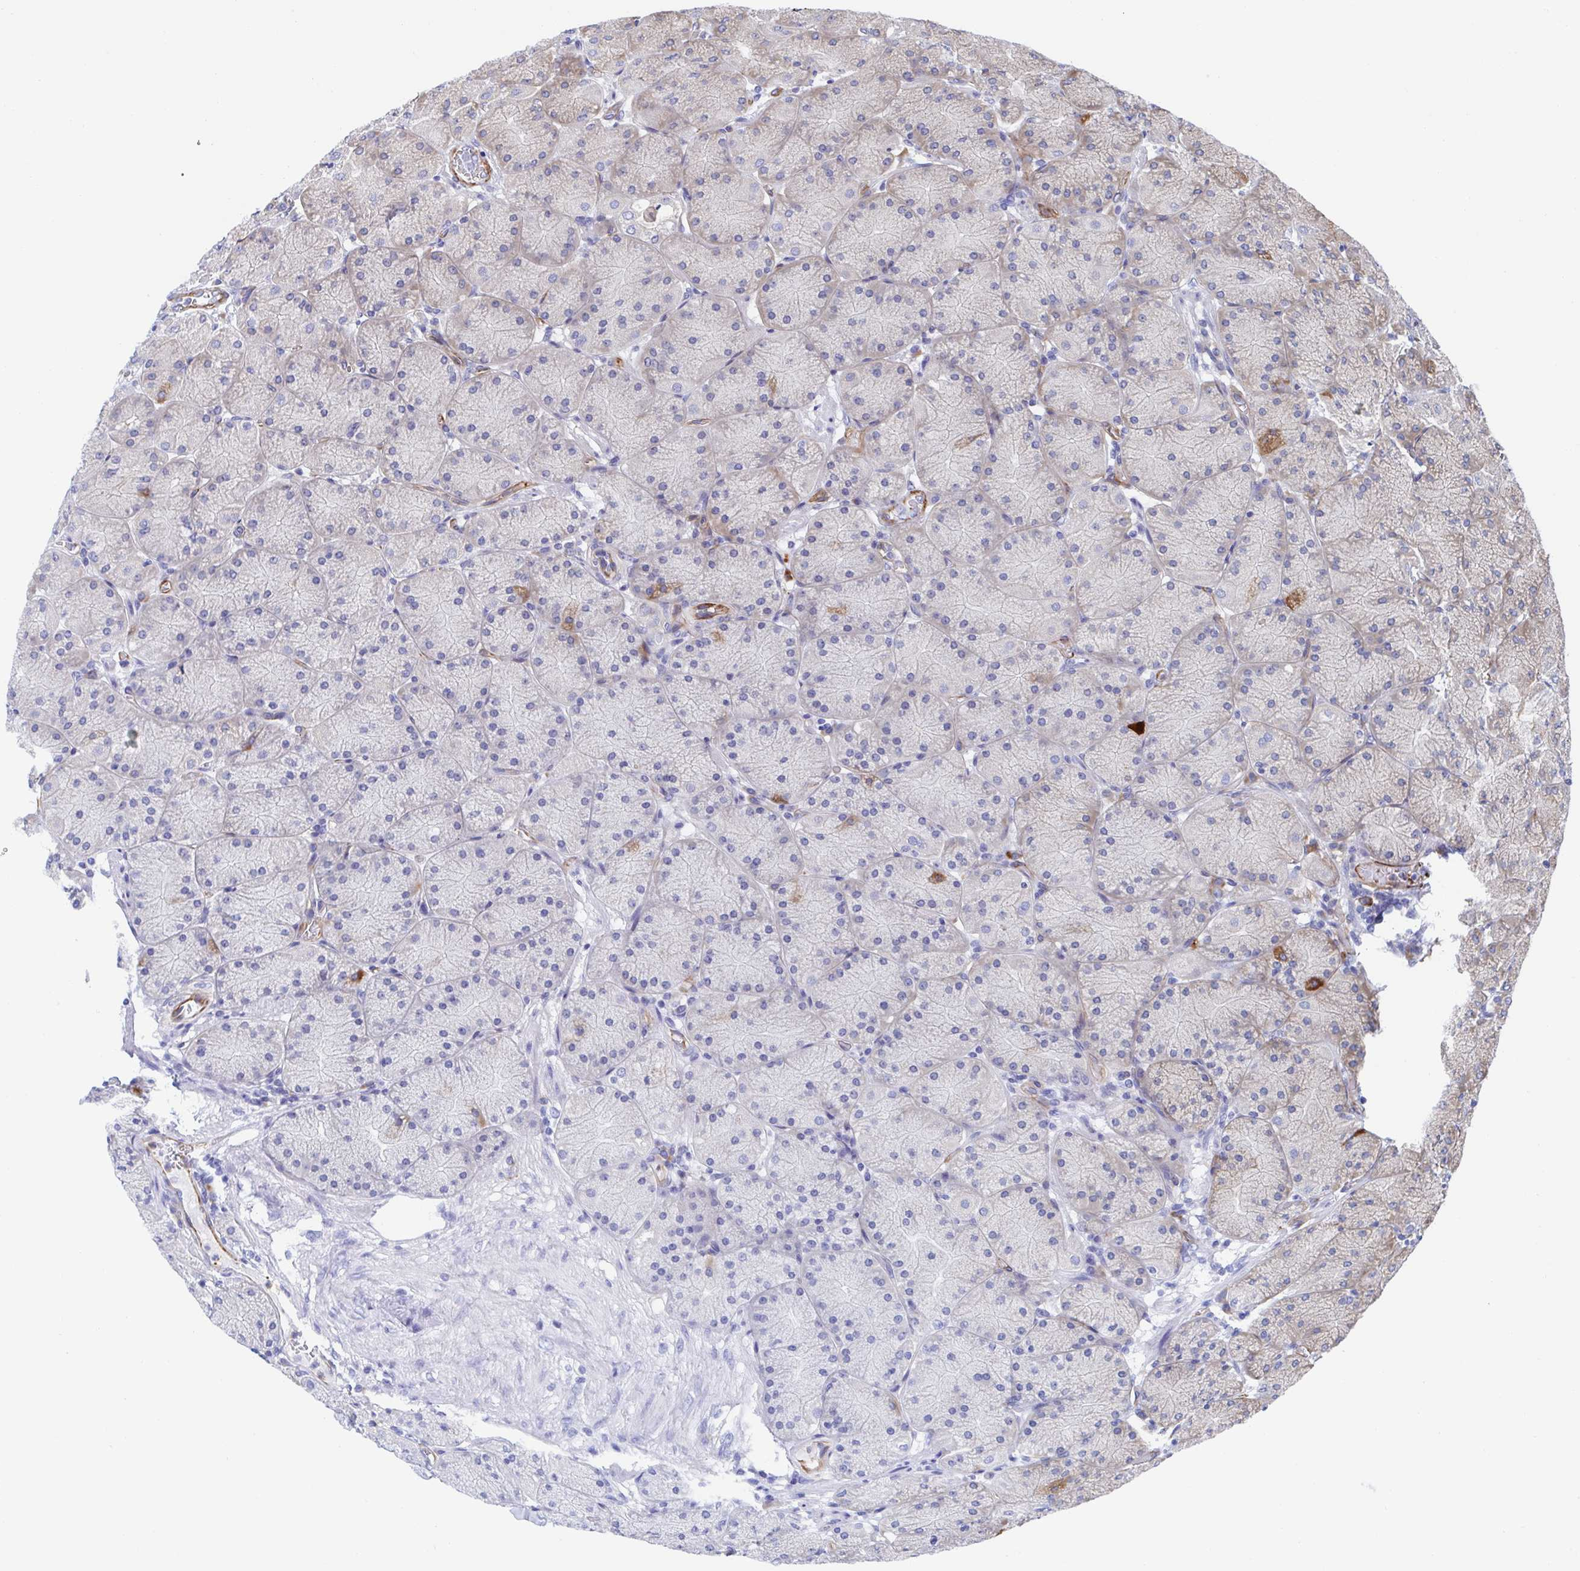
{"staining": {"intensity": "negative", "quantity": "none", "location": "none"}, "tissue": "stomach", "cell_type": "Glandular cells", "image_type": "normal", "snomed": [{"axis": "morphology", "description": "Normal tissue, NOS"}, {"axis": "topography", "description": "Stomach, upper"}], "caption": "This is an IHC image of unremarkable stomach. There is no expression in glandular cells.", "gene": "KLC3", "patient": {"sex": "female", "age": 56}}